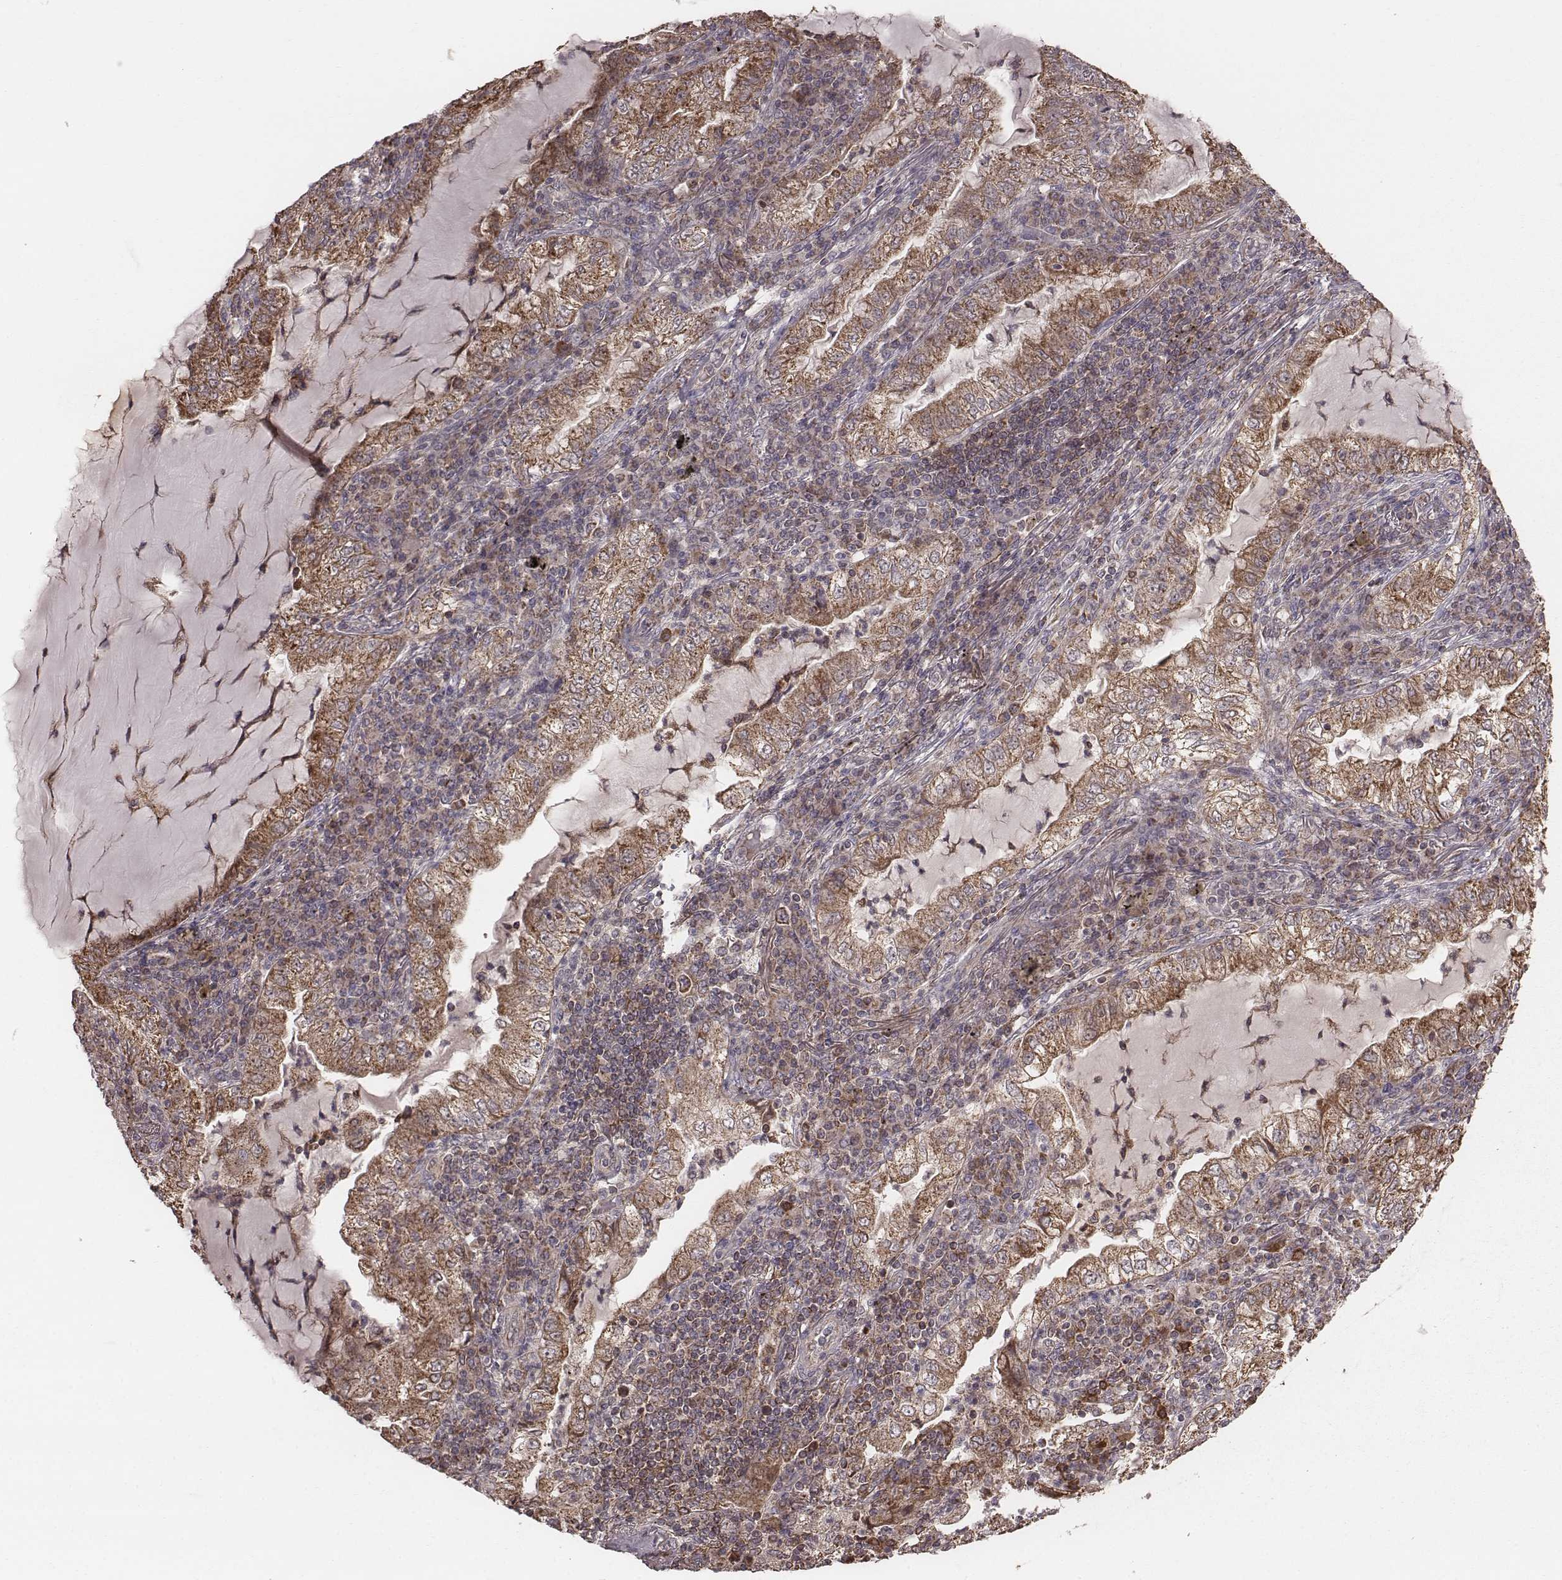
{"staining": {"intensity": "moderate", "quantity": ">75%", "location": "cytoplasmic/membranous"}, "tissue": "lung cancer", "cell_type": "Tumor cells", "image_type": "cancer", "snomed": [{"axis": "morphology", "description": "Adenocarcinoma, NOS"}, {"axis": "topography", "description": "Lung"}], "caption": "A high-resolution image shows immunohistochemistry staining of lung cancer (adenocarcinoma), which reveals moderate cytoplasmic/membranous expression in about >75% of tumor cells.", "gene": "PDCD2L", "patient": {"sex": "female", "age": 73}}